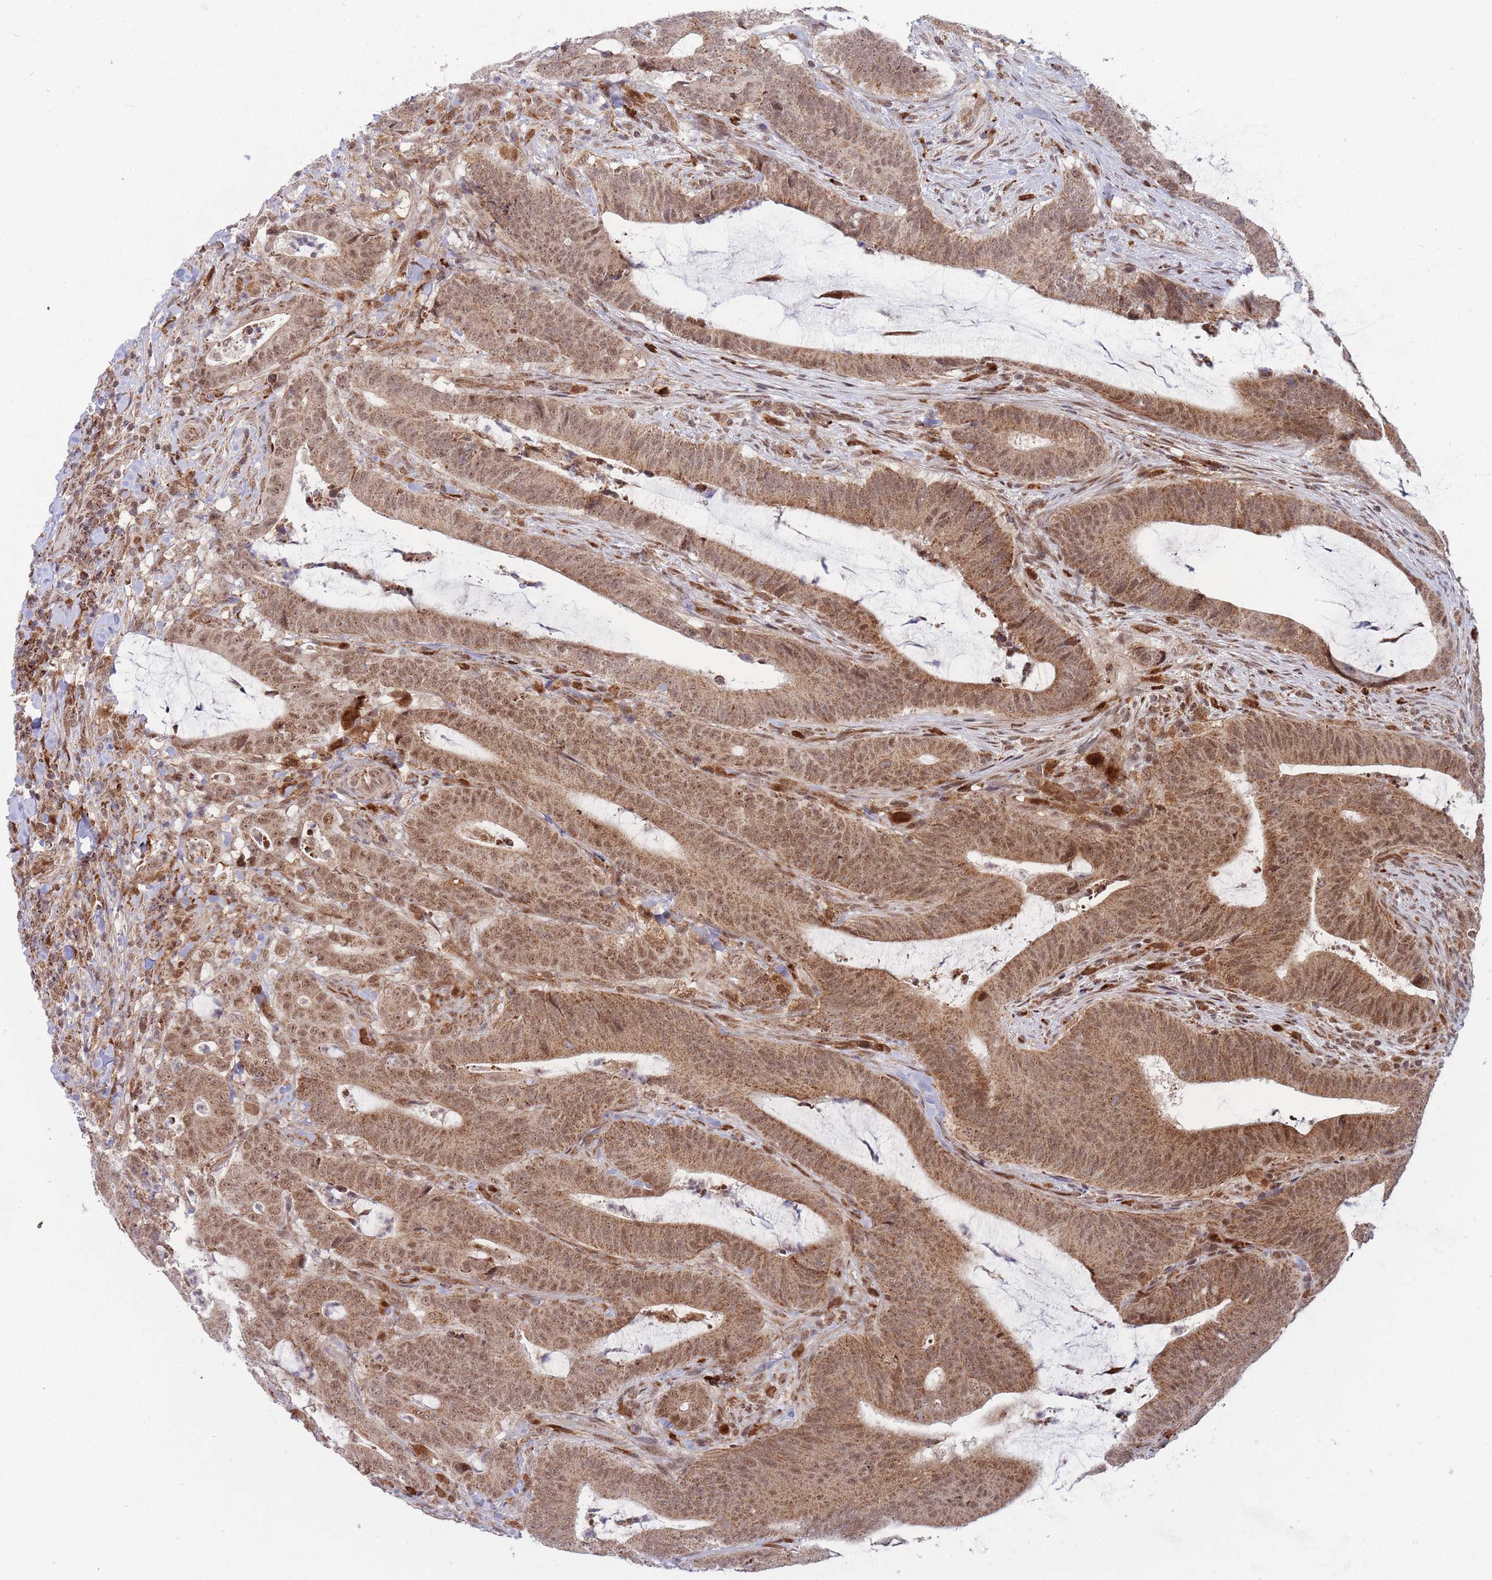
{"staining": {"intensity": "moderate", "quantity": ">75%", "location": "cytoplasmic/membranous,nuclear"}, "tissue": "colorectal cancer", "cell_type": "Tumor cells", "image_type": "cancer", "snomed": [{"axis": "morphology", "description": "Adenocarcinoma, NOS"}, {"axis": "topography", "description": "Colon"}], "caption": "IHC (DAB) staining of colorectal cancer displays moderate cytoplasmic/membranous and nuclear protein expression in about >75% of tumor cells.", "gene": "BOD1L1", "patient": {"sex": "female", "age": 43}}